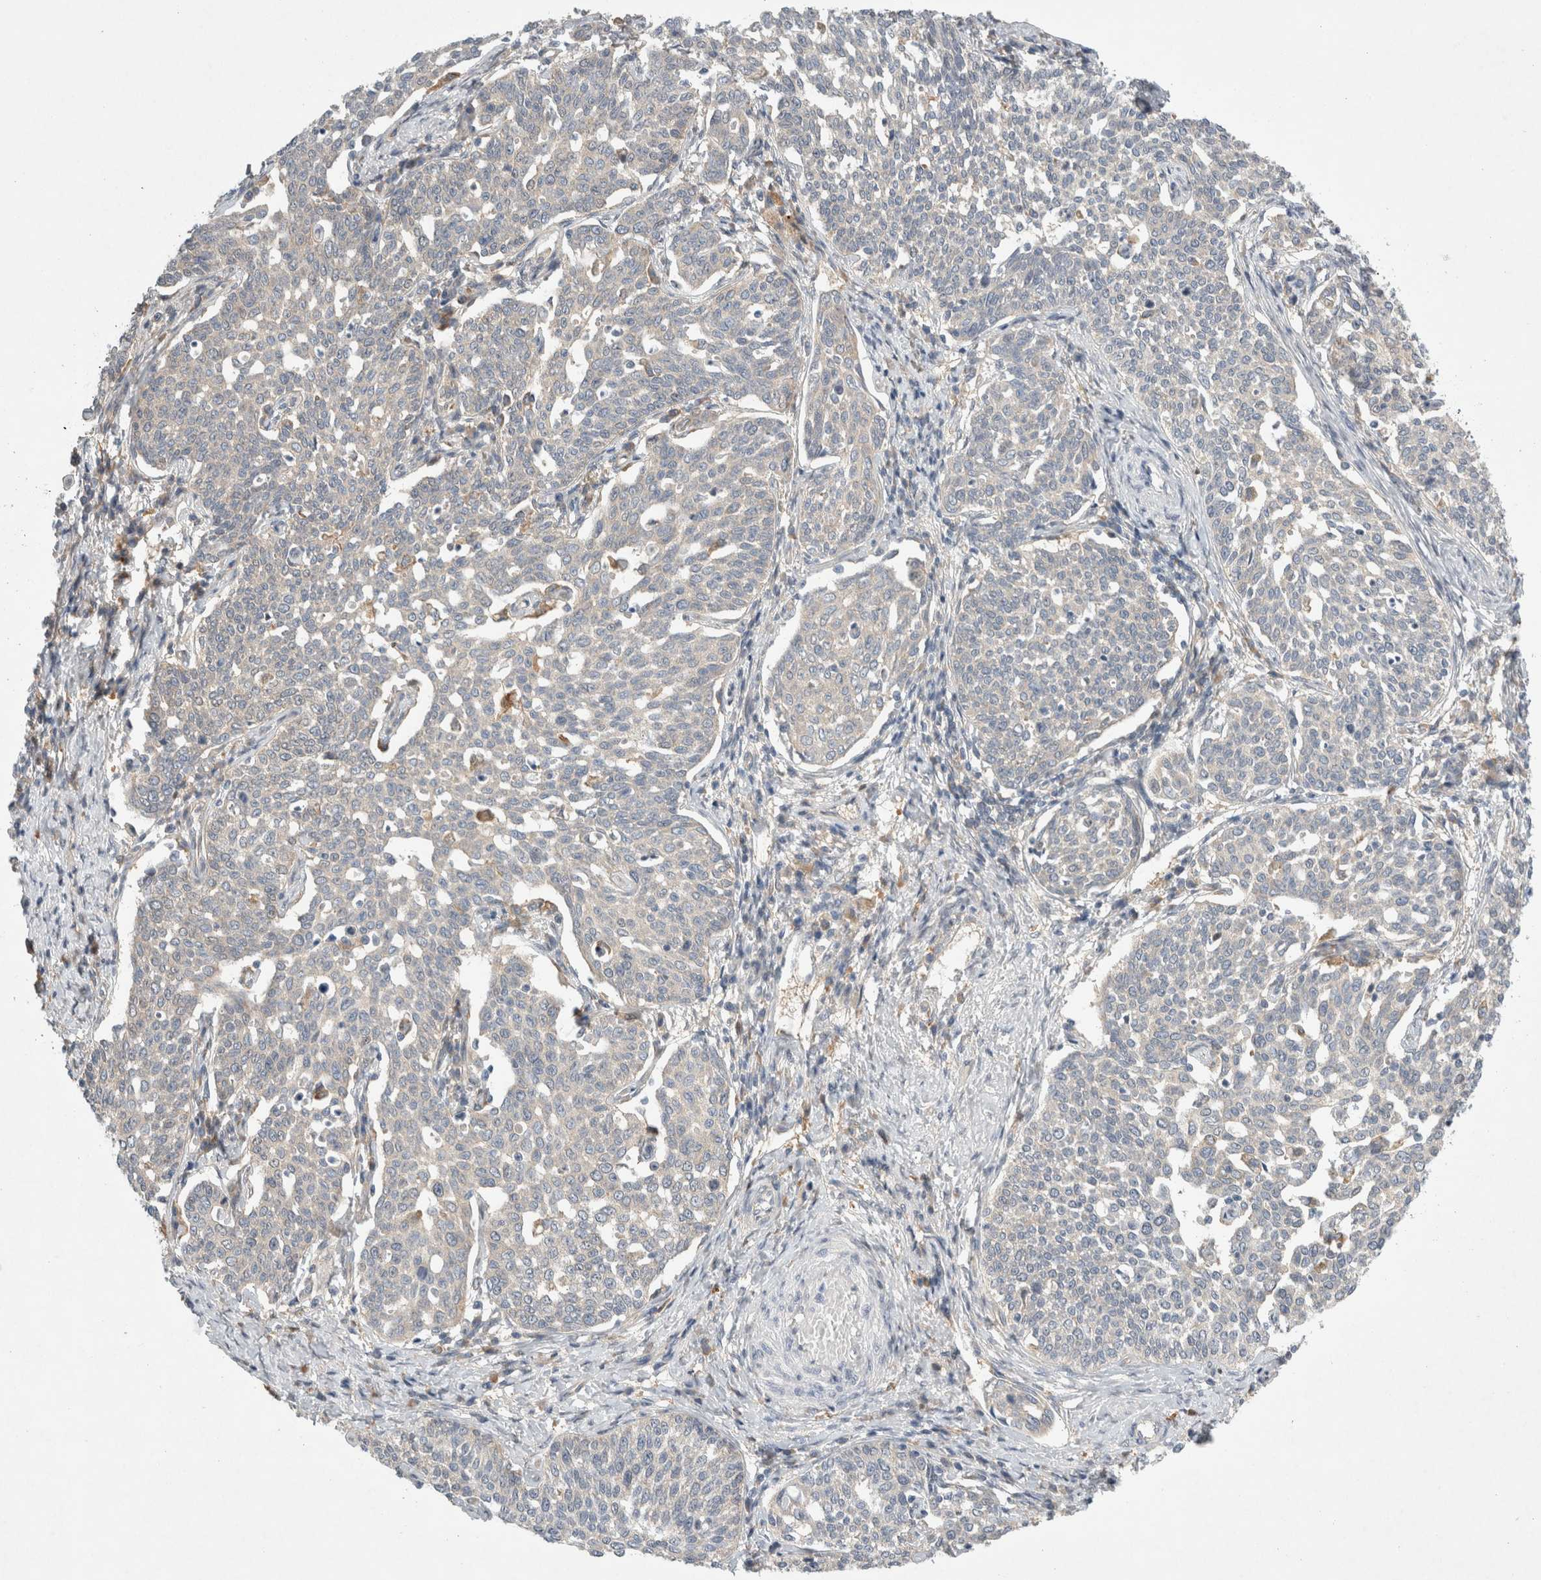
{"staining": {"intensity": "negative", "quantity": "none", "location": "none"}, "tissue": "cervical cancer", "cell_type": "Tumor cells", "image_type": "cancer", "snomed": [{"axis": "morphology", "description": "Squamous cell carcinoma, NOS"}, {"axis": "topography", "description": "Cervix"}], "caption": "Cervical cancer was stained to show a protein in brown. There is no significant staining in tumor cells.", "gene": "CDCA7L", "patient": {"sex": "female", "age": 34}}